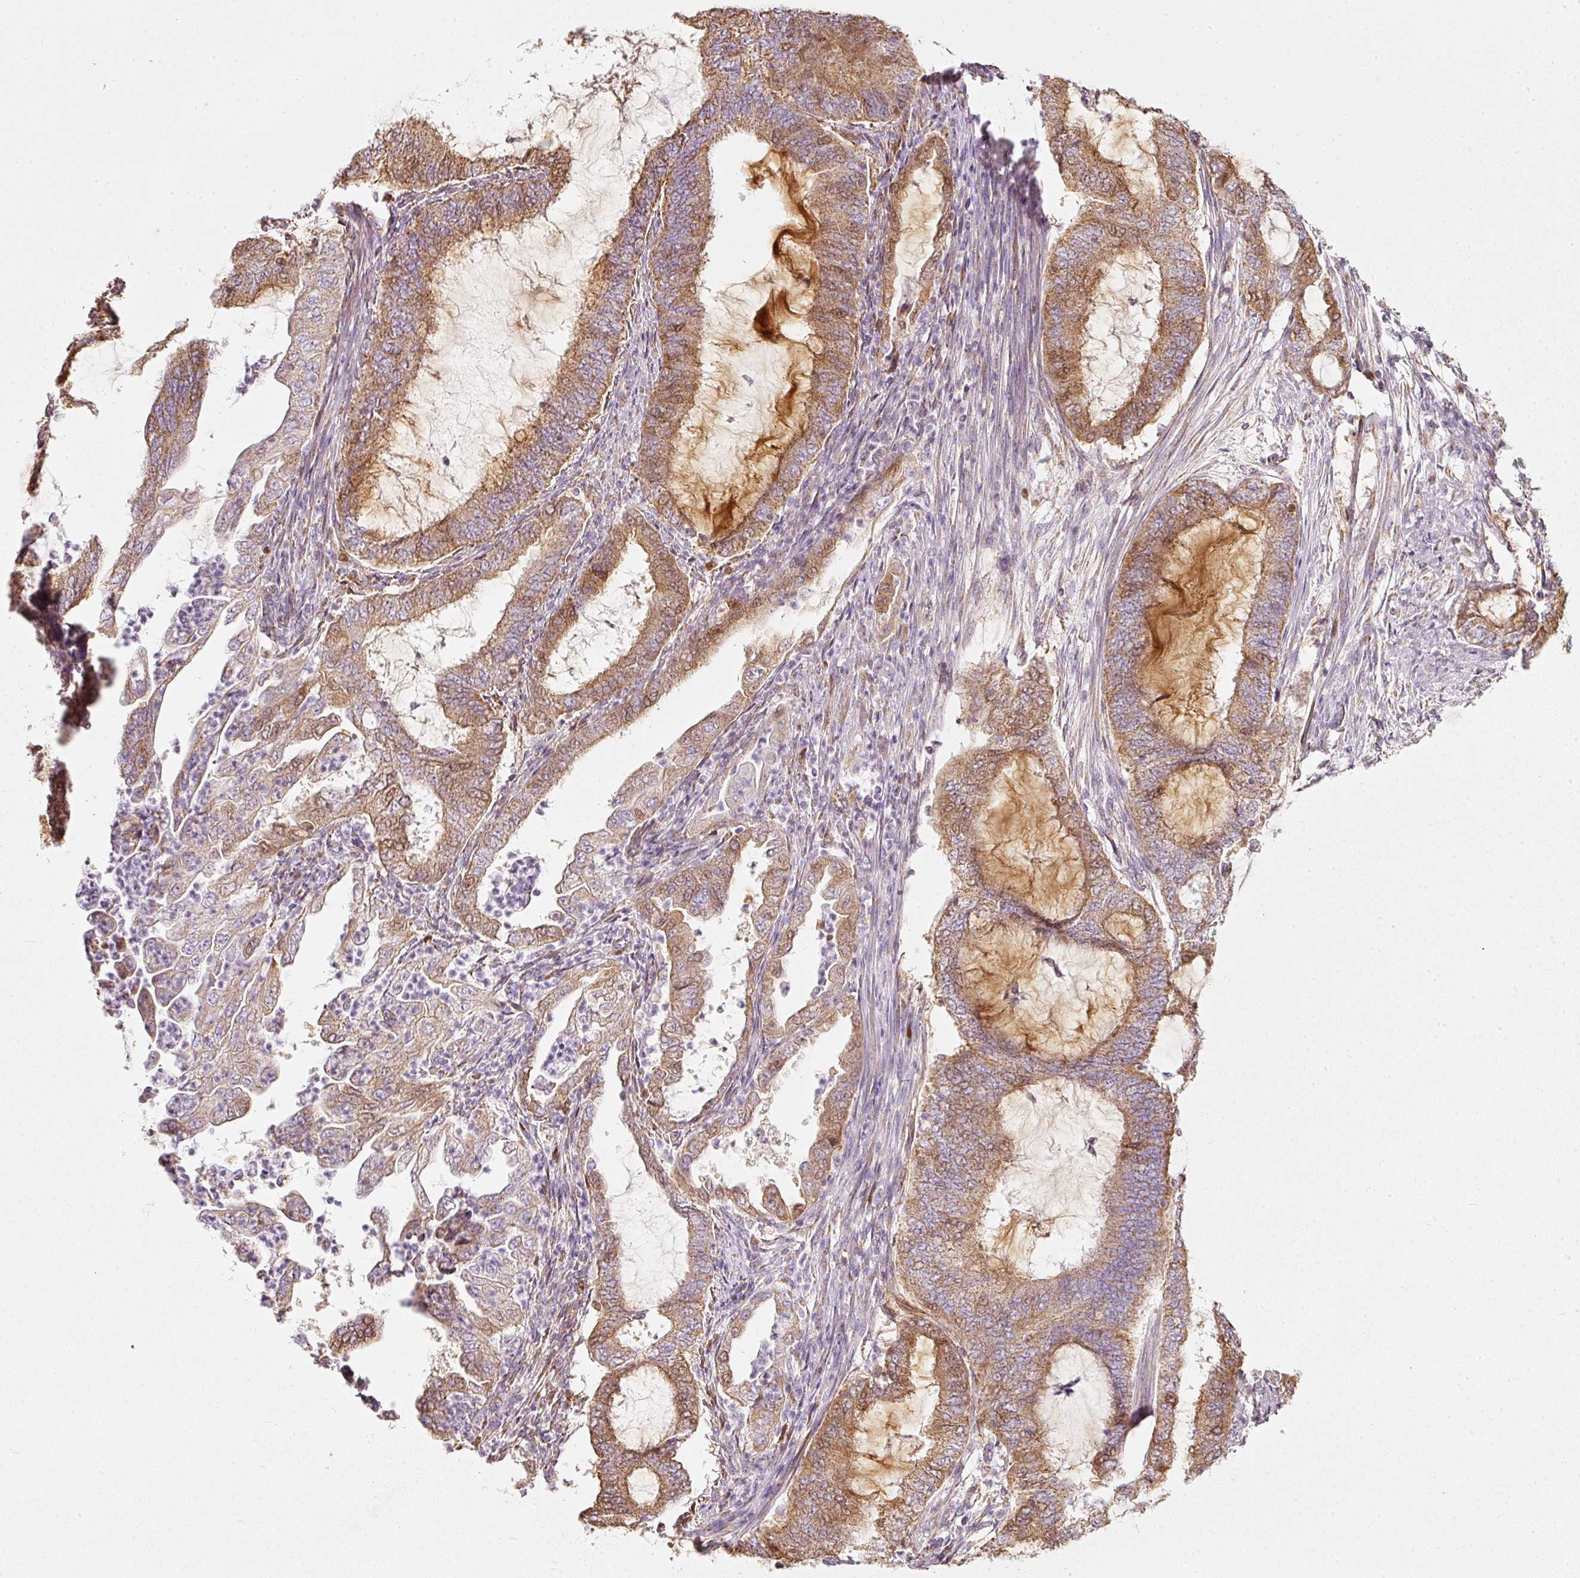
{"staining": {"intensity": "moderate", "quantity": ">75%", "location": "cytoplasmic/membranous,nuclear"}, "tissue": "endometrial cancer", "cell_type": "Tumor cells", "image_type": "cancer", "snomed": [{"axis": "morphology", "description": "Adenocarcinoma, NOS"}, {"axis": "topography", "description": "Endometrium"}], "caption": "IHC of endometrial cancer (adenocarcinoma) exhibits medium levels of moderate cytoplasmic/membranous and nuclear positivity in approximately >75% of tumor cells.", "gene": "DUT", "patient": {"sex": "female", "age": 51}}